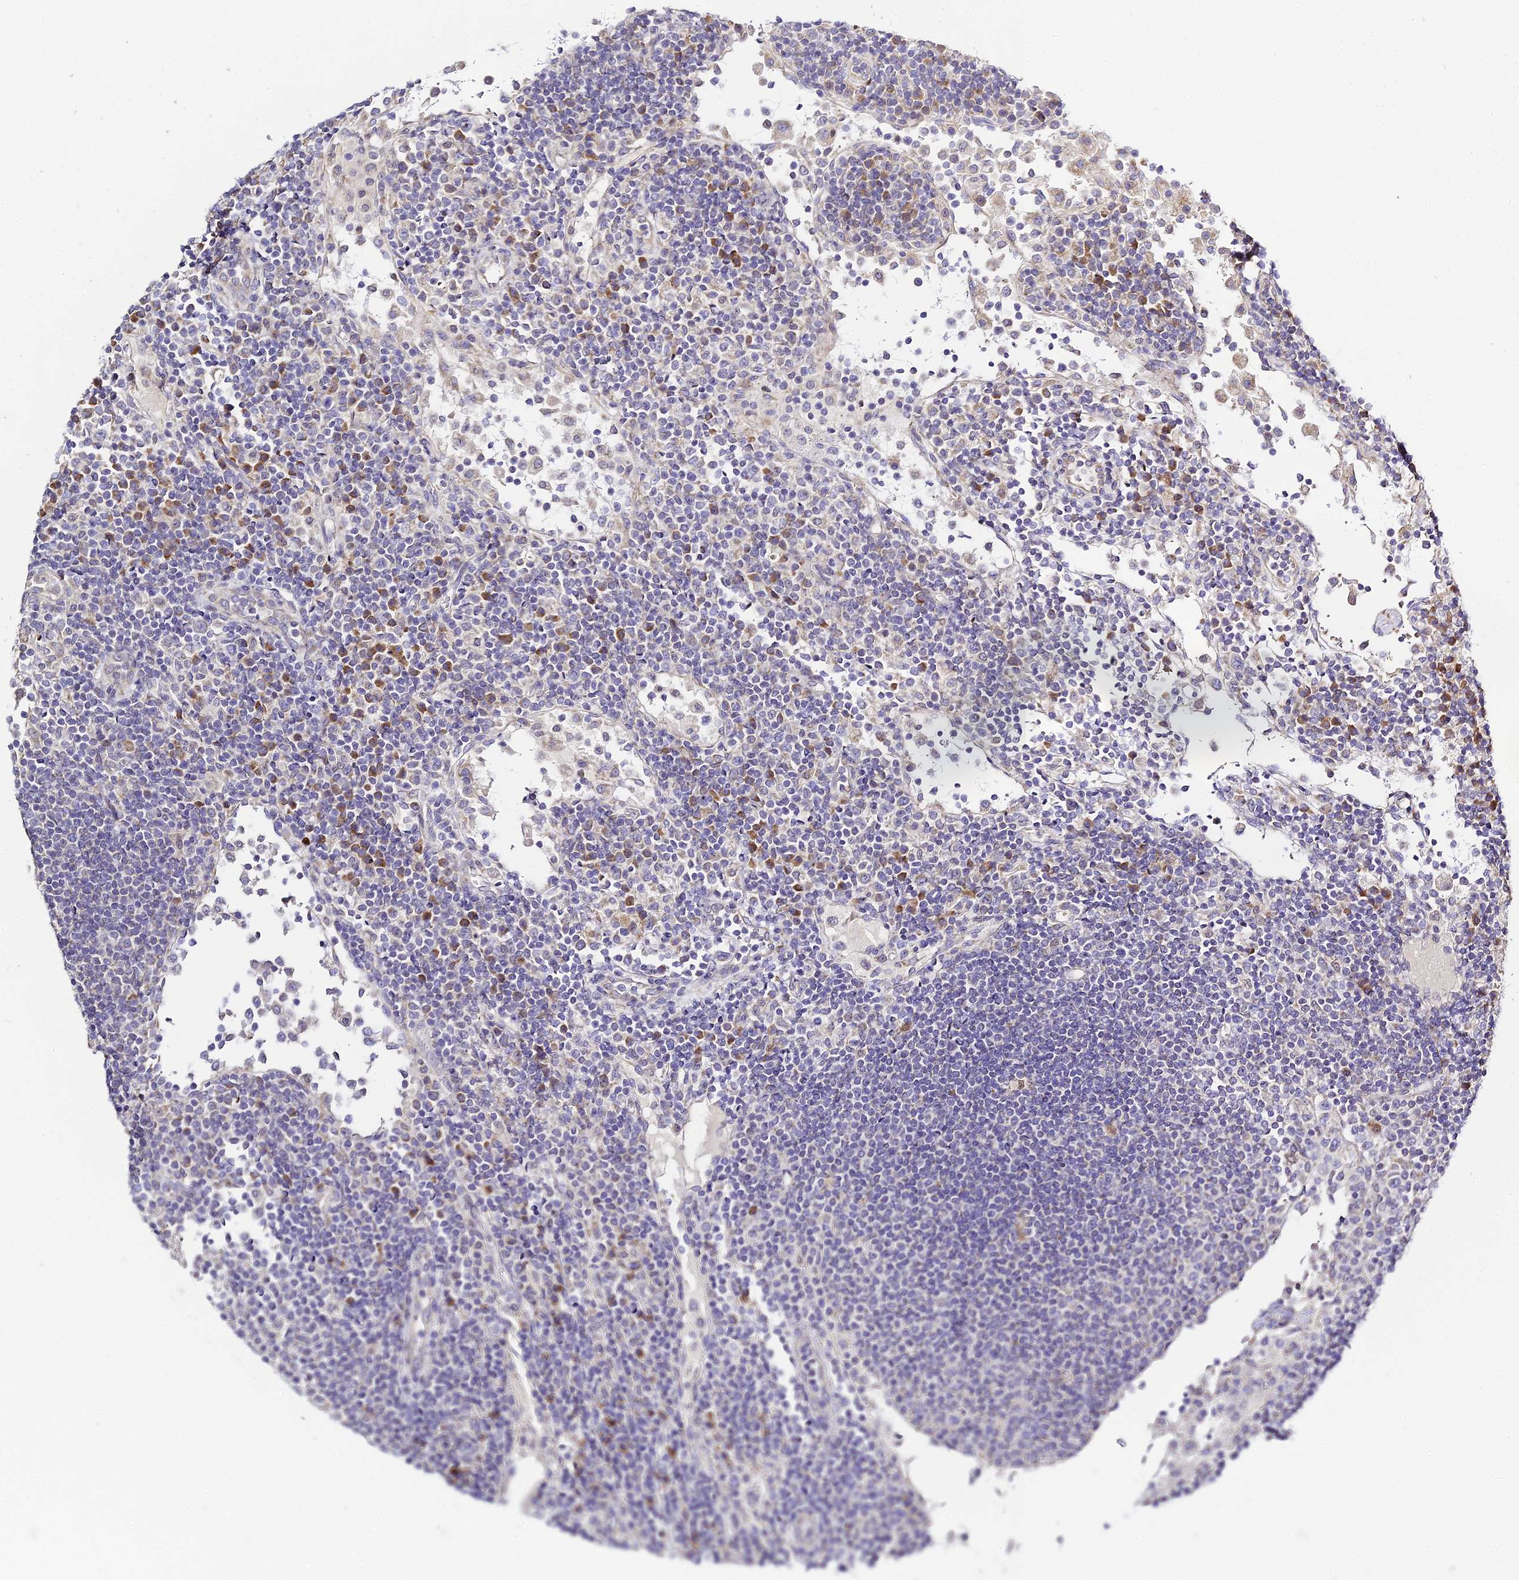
{"staining": {"intensity": "negative", "quantity": "none", "location": "none"}, "tissue": "lymph node", "cell_type": "Germinal center cells", "image_type": "normal", "snomed": [{"axis": "morphology", "description": "Normal tissue, NOS"}, {"axis": "topography", "description": "Lymph node"}], "caption": "A high-resolution image shows immunohistochemistry staining of benign lymph node, which reveals no significant expression in germinal center cells.", "gene": "SERP1", "patient": {"sex": "female", "age": 53}}